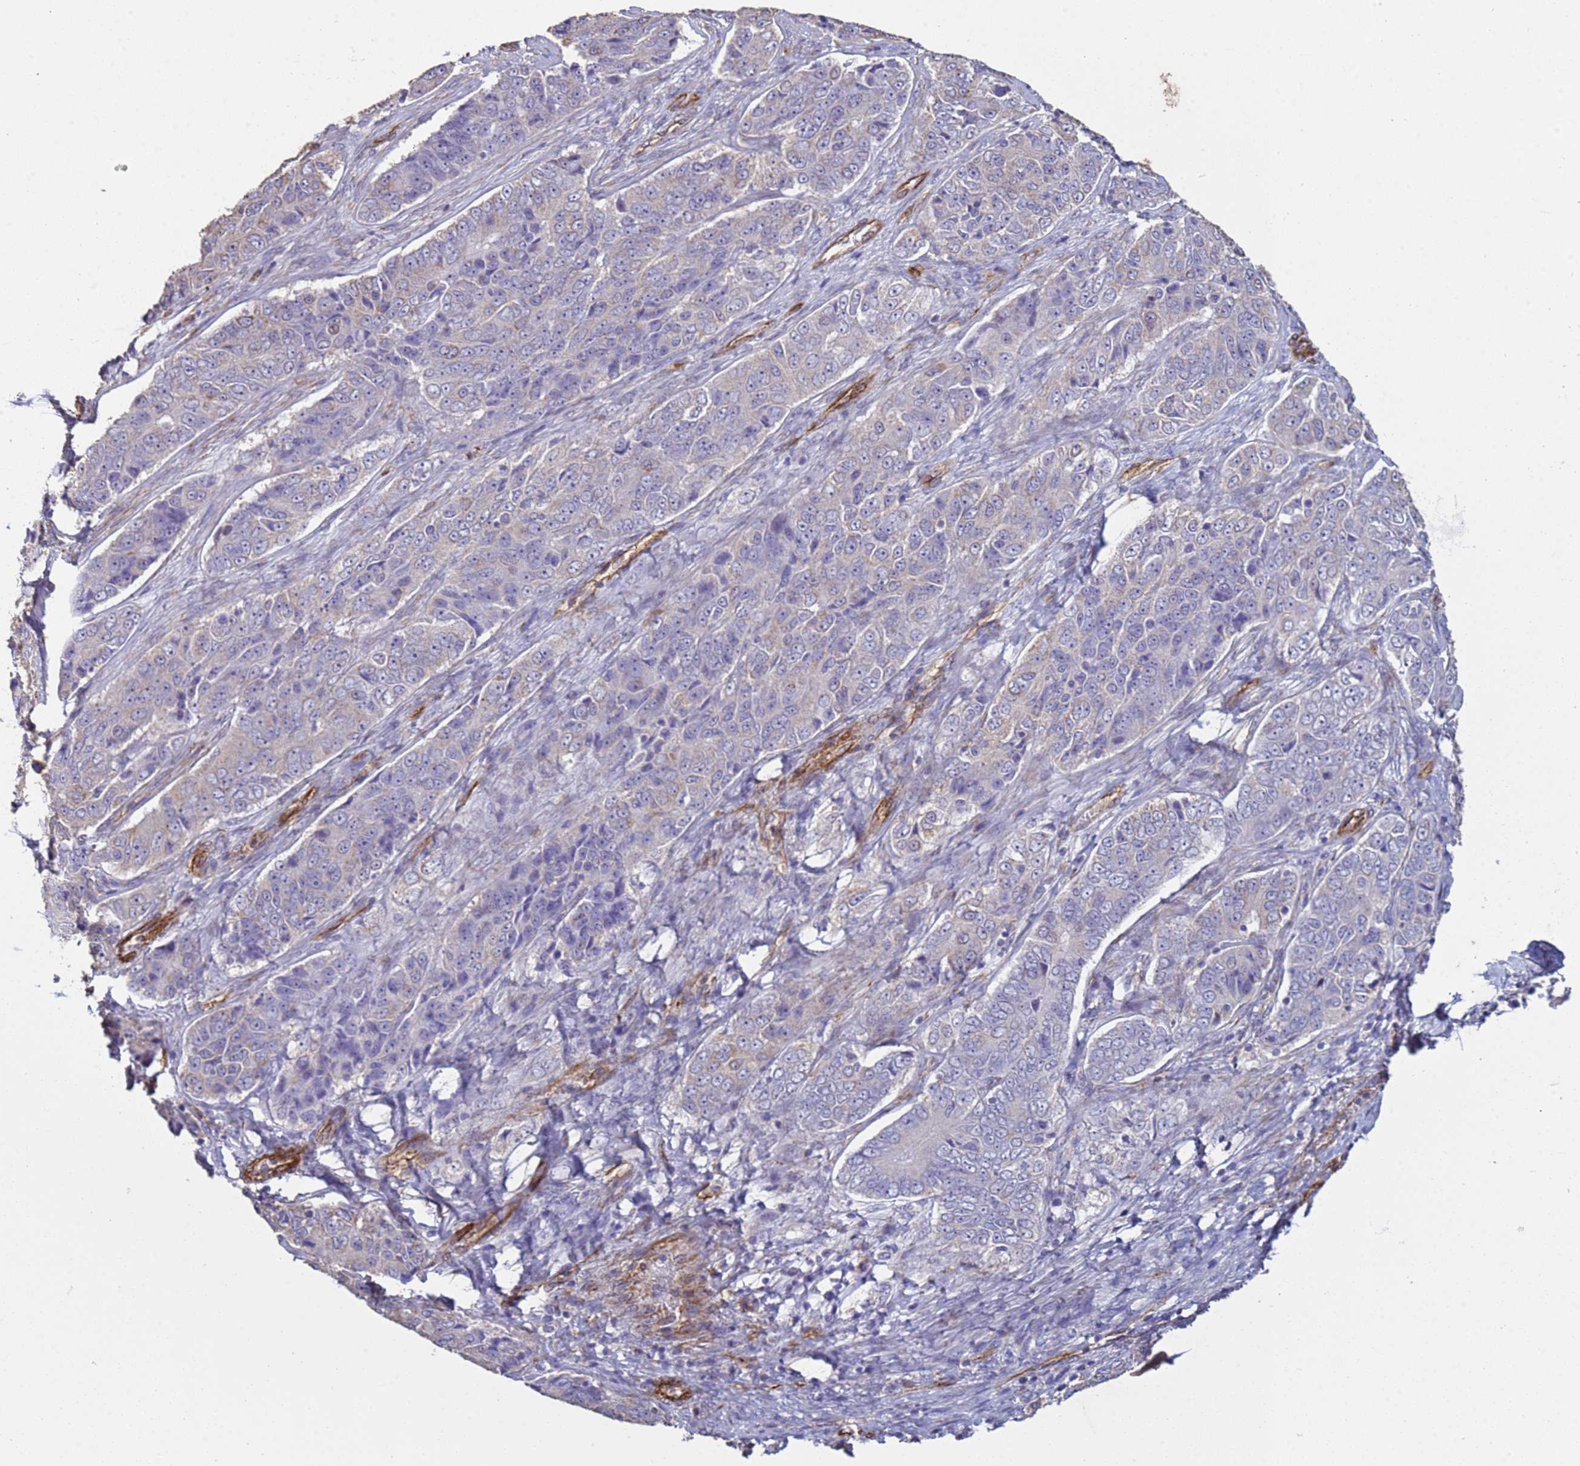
{"staining": {"intensity": "negative", "quantity": "none", "location": "none"}, "tissue": "ovarian cancer", "cell_type": "Tumor cells", "image_type": "cancer", "snomed": [{"axis": "morphology", "description": "Carcinoma, endometroid"}, {"axis": "topography", "description": "Ovary"}], "caption": "Tumor cells are negative for protein expression in human ovarian endometroid carcinoma.", "gene": "GASK1A", "patient": {"sex": "female", "age": 51}}